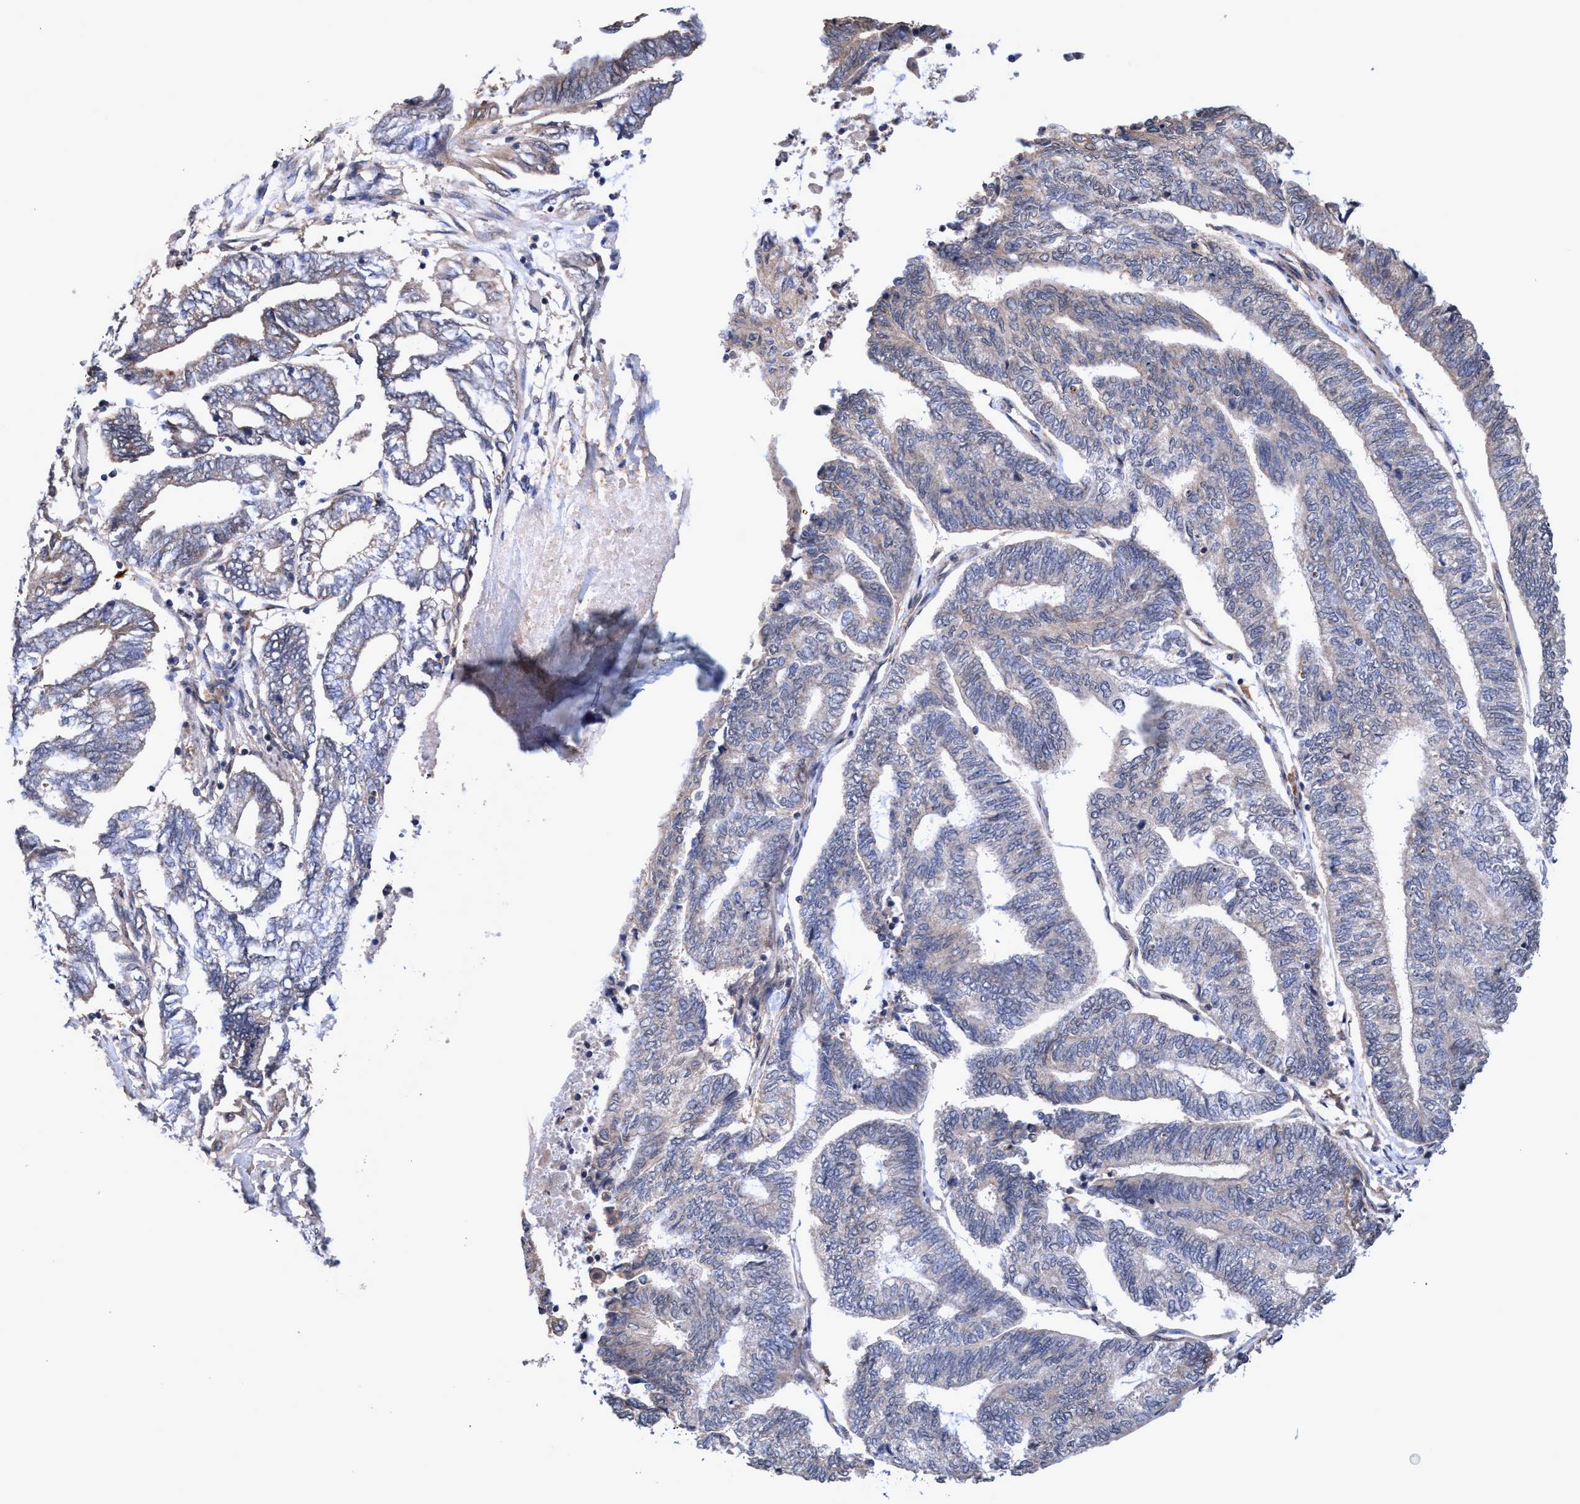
{"staining": {"intensity": "weak", "quantity": "<25%", "location": "cytoplasmic/membranous"}, "tissue": "endometrial cancer", "cell_type": "Tumor cells", "image_type": "cancer", "snomed": [{"axis": "morphology", "description": "Adenocarcinoma, NOS"}, {"axis": "topography", "description": "Uterus"}, {"axis": "topography", "description": "Endometrium"}], "caption": "Tumor cells show no significant expression in endometrial cancer.", "gene": "ZNF677", "patient": {"sex": "female", "age": 70}}